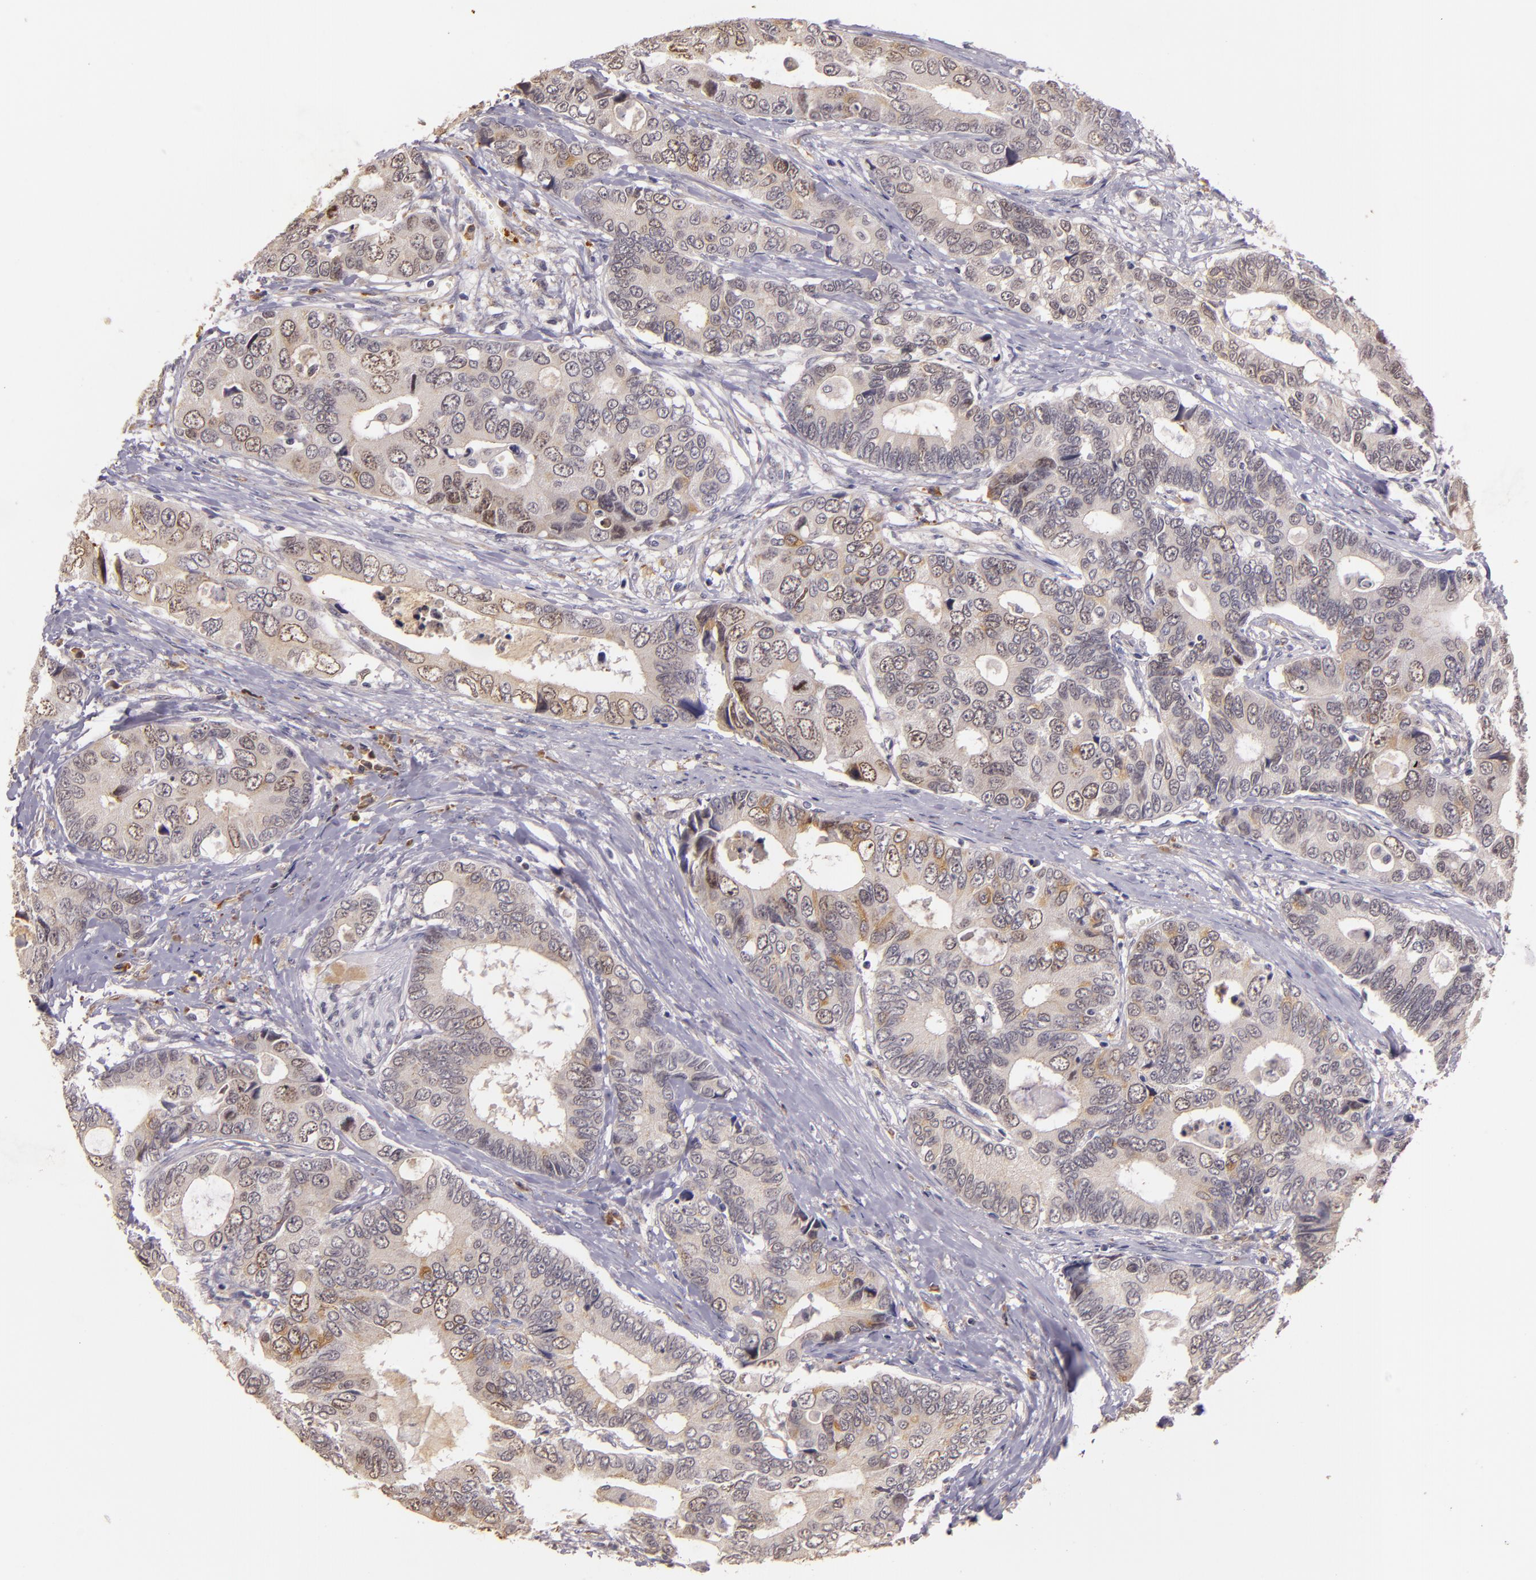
{"staining": {"intensity": "moderate", "quantity": ">75%", "location": "cytoplasmic/membranous"}, "tissue": "colorectal cancer", "cell_type": "Tumor cells", "image_type": "cancer", "snomed": [{"axis": "morphology", "description": "Adenocarcinoma, NOS"}, {"axis": "topography", "description": "Rectum"}], "caption": "IHC image of human colorectal cancer stained for a protein (brown), which reveals medium levels of moderate cytoplasmic/membranous staining in about >75% of tumor cells.", "gene": "SYTL4", "patient": {"sex": "female", "age": 67}}